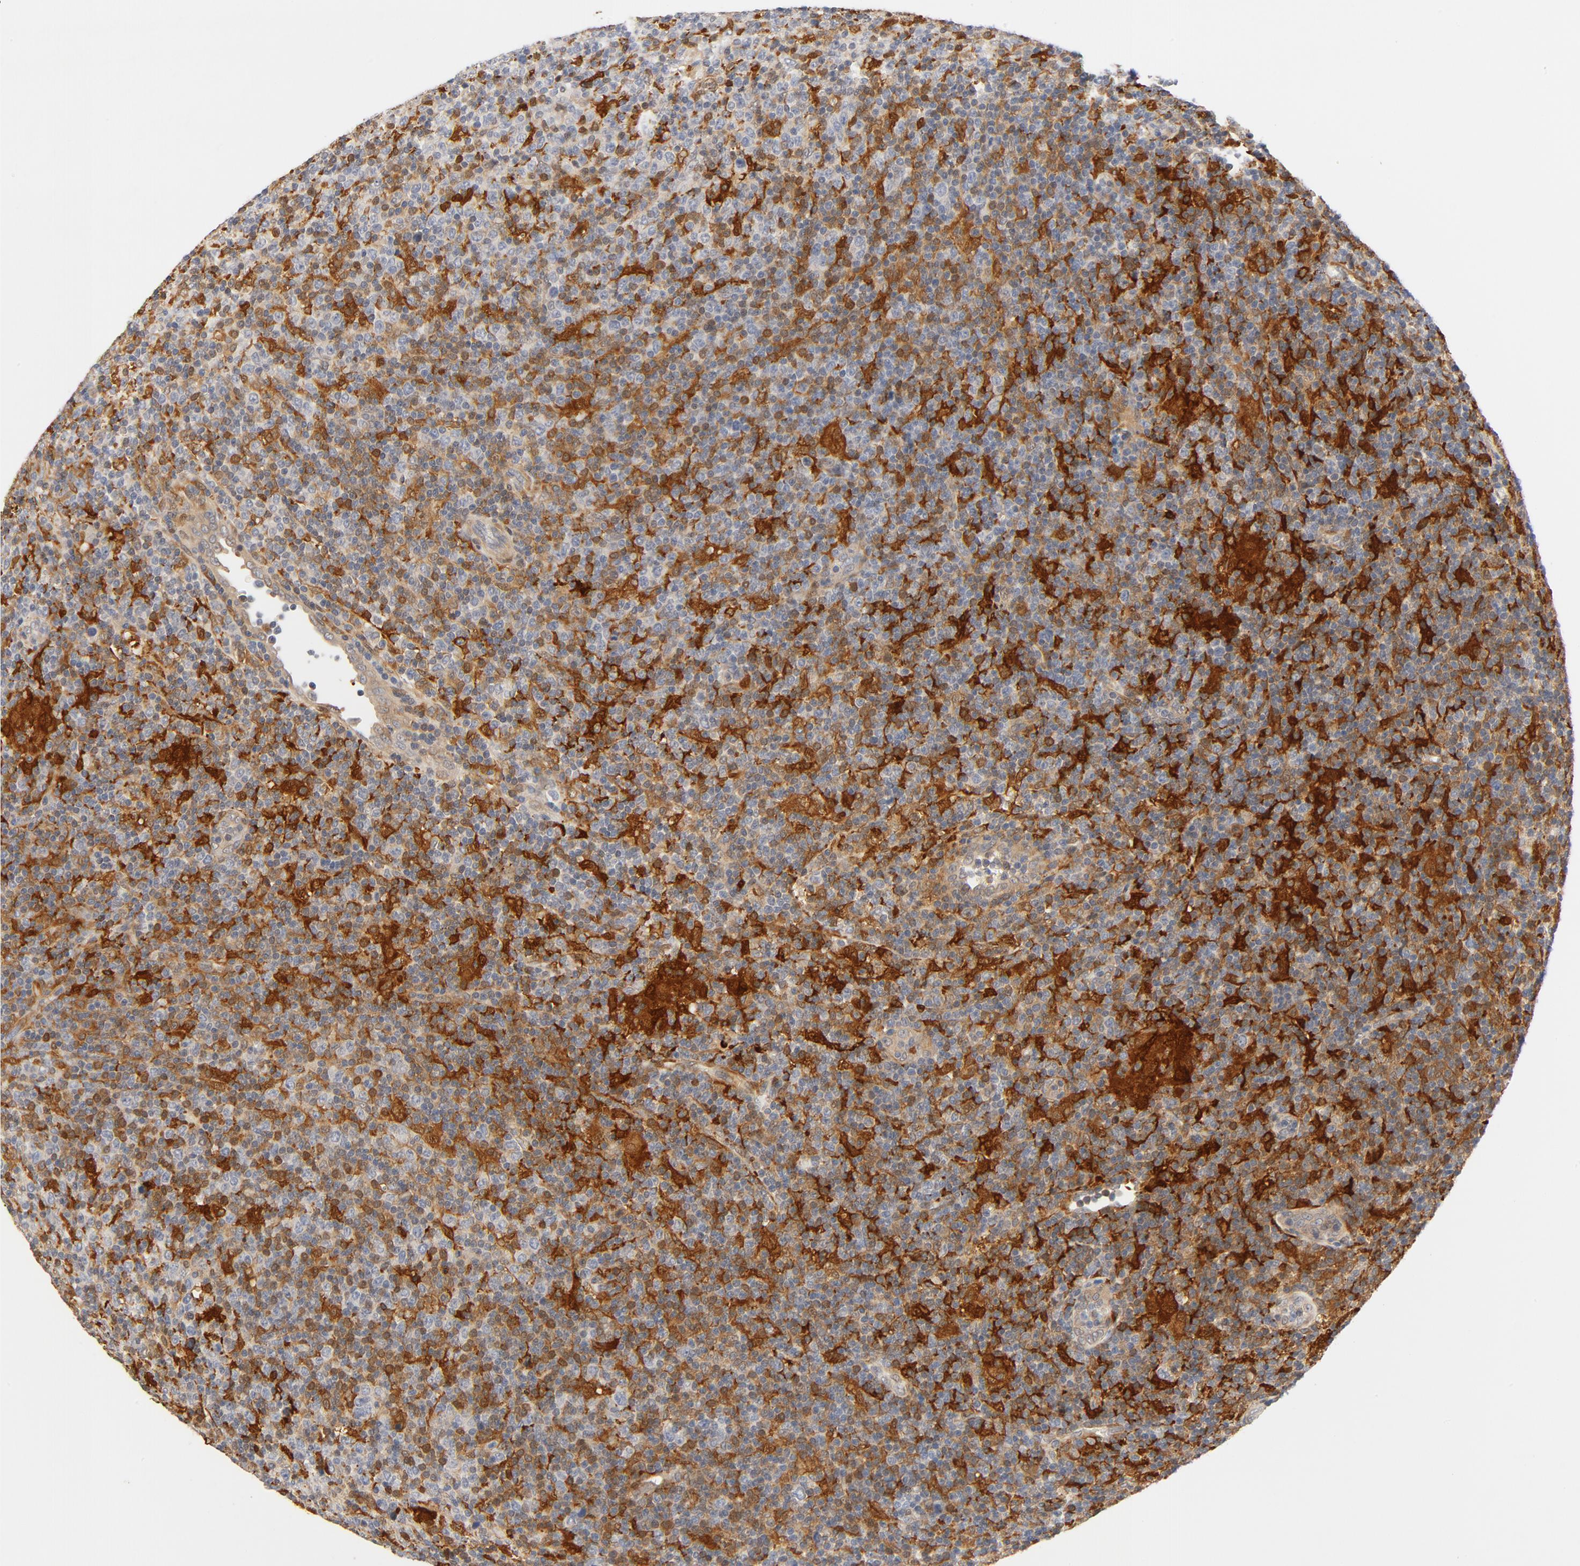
{"staining": {"intensity": "strong", "quantity": "25%-75%", "location": "cytoplasmic/membranous"}, "tissue": "lymphoma", "cell_type": "Tumor cells", "image_type": "cancer", "snomed": [{"axis": "morphology", "description": "Malignant lymphoma, non-Hodgkin's type, Low grade"}, {"axis": "topography", "description": "Lymph node"}], "caption": "A micrograph of low-grade malignant lymphoma, non-Hodgkin's type stained for a protein reveals strong cytoplasmic/membranous brown staining in tumor cells. The staining was performed using DAB (3,3'-diaminobenzidine) to visualize the protein expression in brown, while the nuclei were stained in blue with hematoxylin (Magnification: 20x).", "gene": "STAT1", "patient": {"sex": "male", "age": 70}}